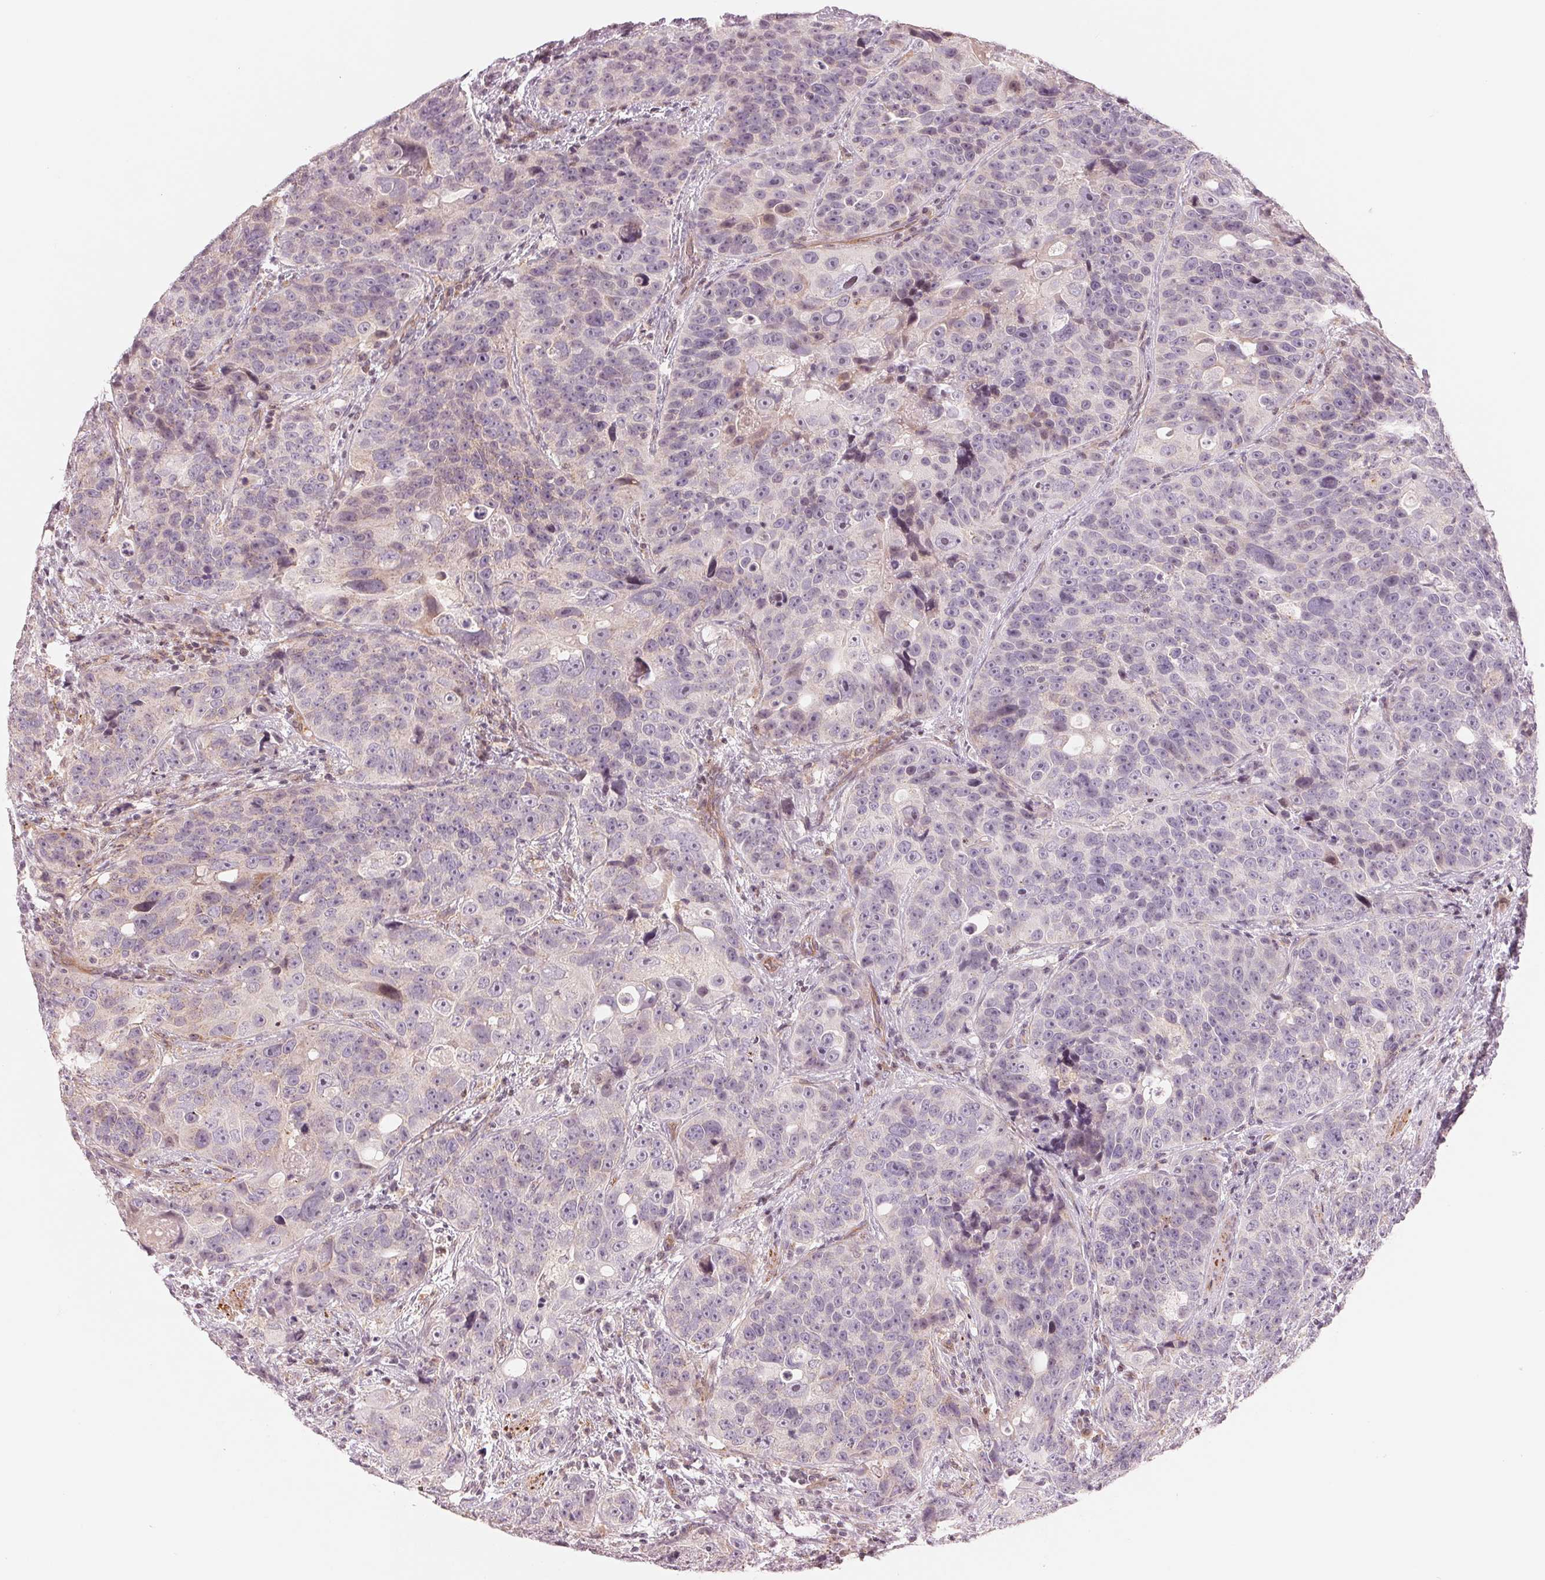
{"staining": {"intensity": "negative", "quantity": "none", "location": "none"}, "tissue": "urothelial cancer", "cell_type": "Tumor cells", "image_type": "cancer", "snomed": [{"axis": "morphology", "description": "Urothelial carcinoma, NOS"}, {"axis": "topography", "description": "Urinary bladder"}], "caption": "IHC of transitional cell carcinoma shows no positivity in tumor cells.", "gene": "SLC17A4", "patient": {"sex": "male", "age": 52}}